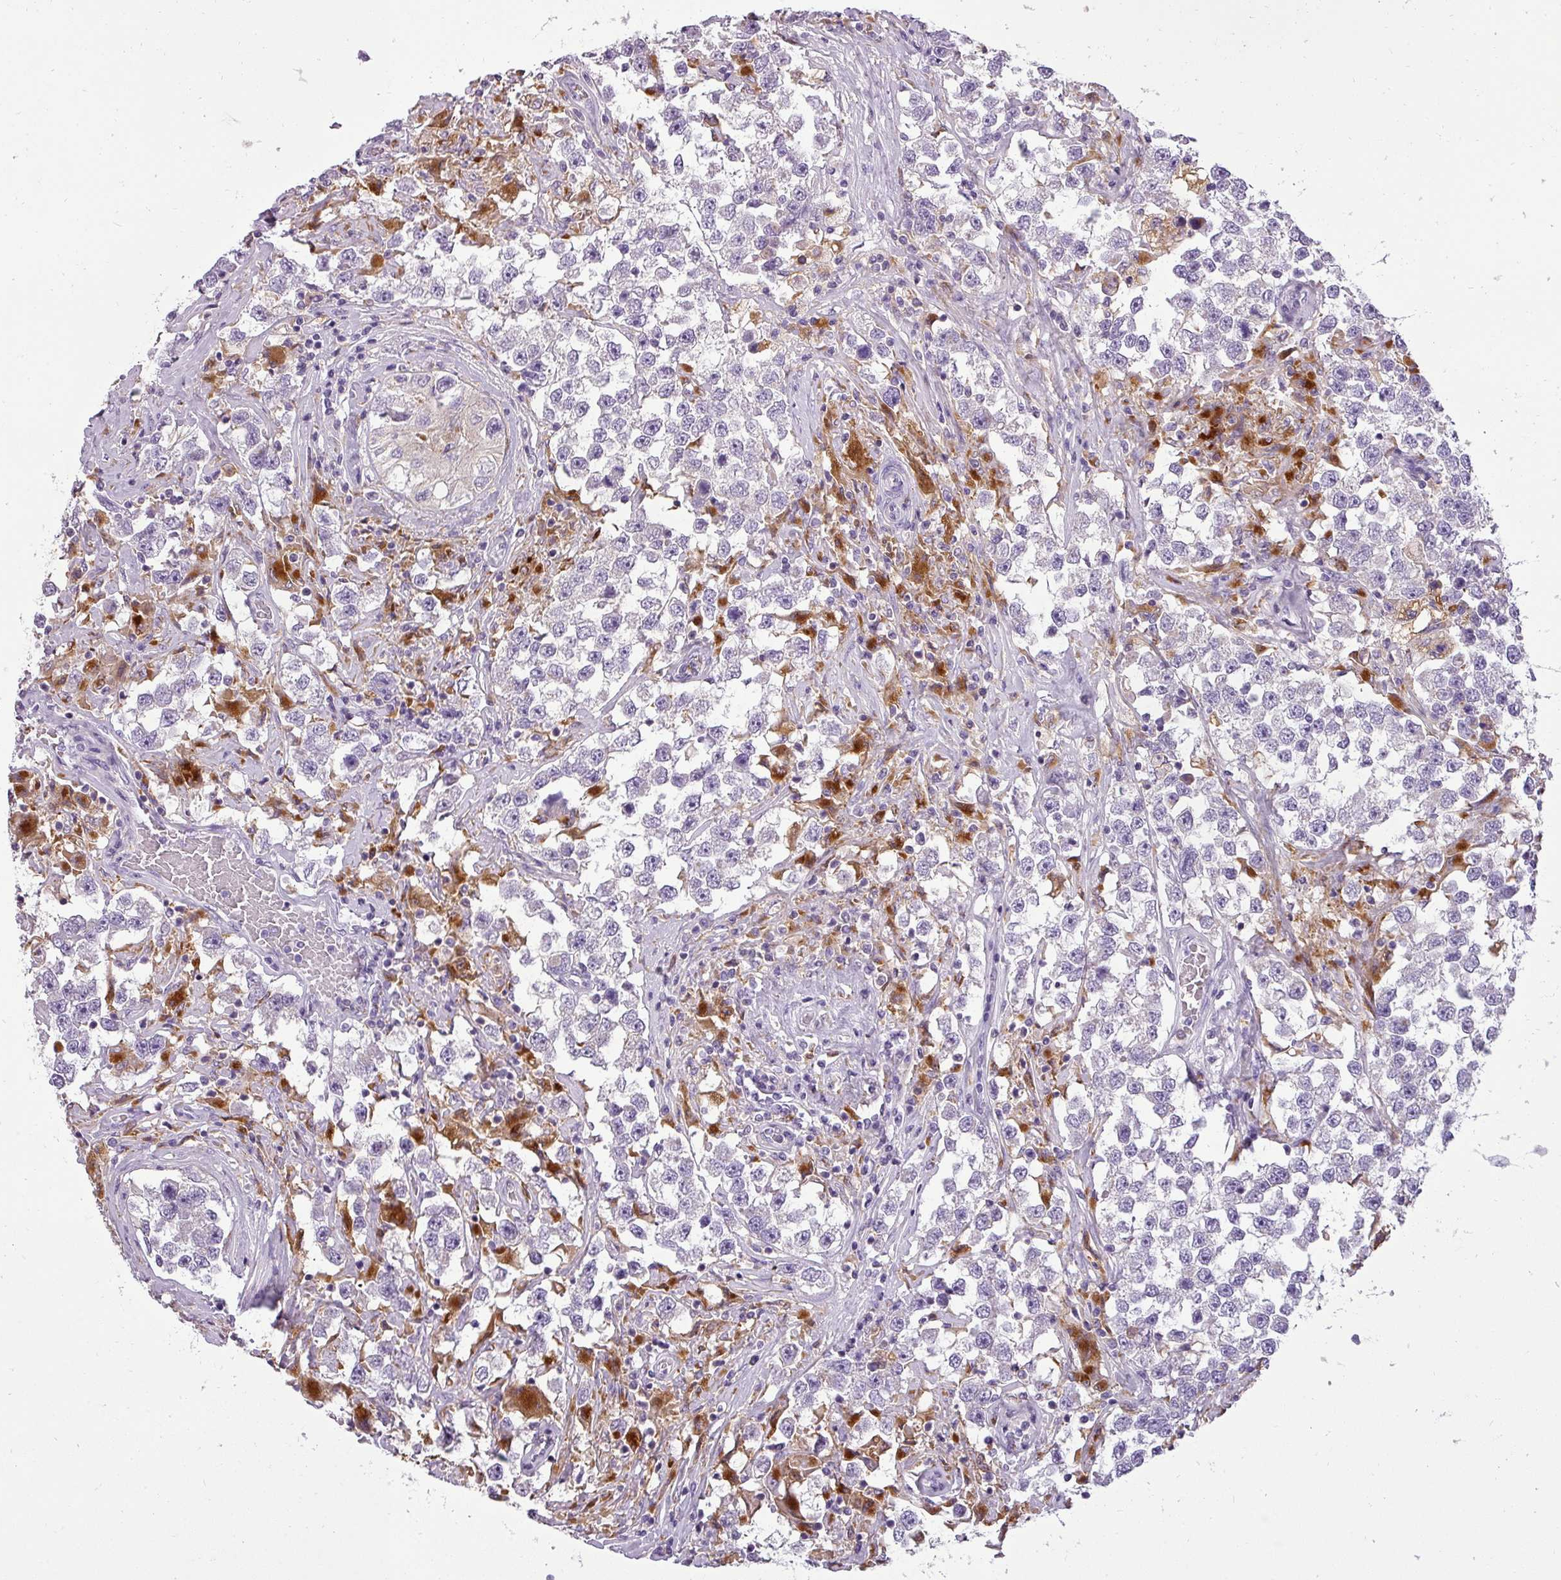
{"staining": {"intensity": "negative", "quantity": "none", "location": "none"}, "tissue": "testis cancer", "cell_type": "Tumor cells", "image_type": "cancer", "snomed": [{"axis": "morphology", "description": "Seminoma, NOS"}, {"axis": "topography", "description": "Testis"}], "caption": "Testis cancer (seminoma) was stained to show a protein in brown. There is no significant staining in tumor cells. (Stains: DAB immunohistochemistry with hematoxylin counter stain, Microscopy: brightfield microscopy at high magnification).", "gene": "ATP6V1D", "patient": {"sex": "male", "age": 46}}